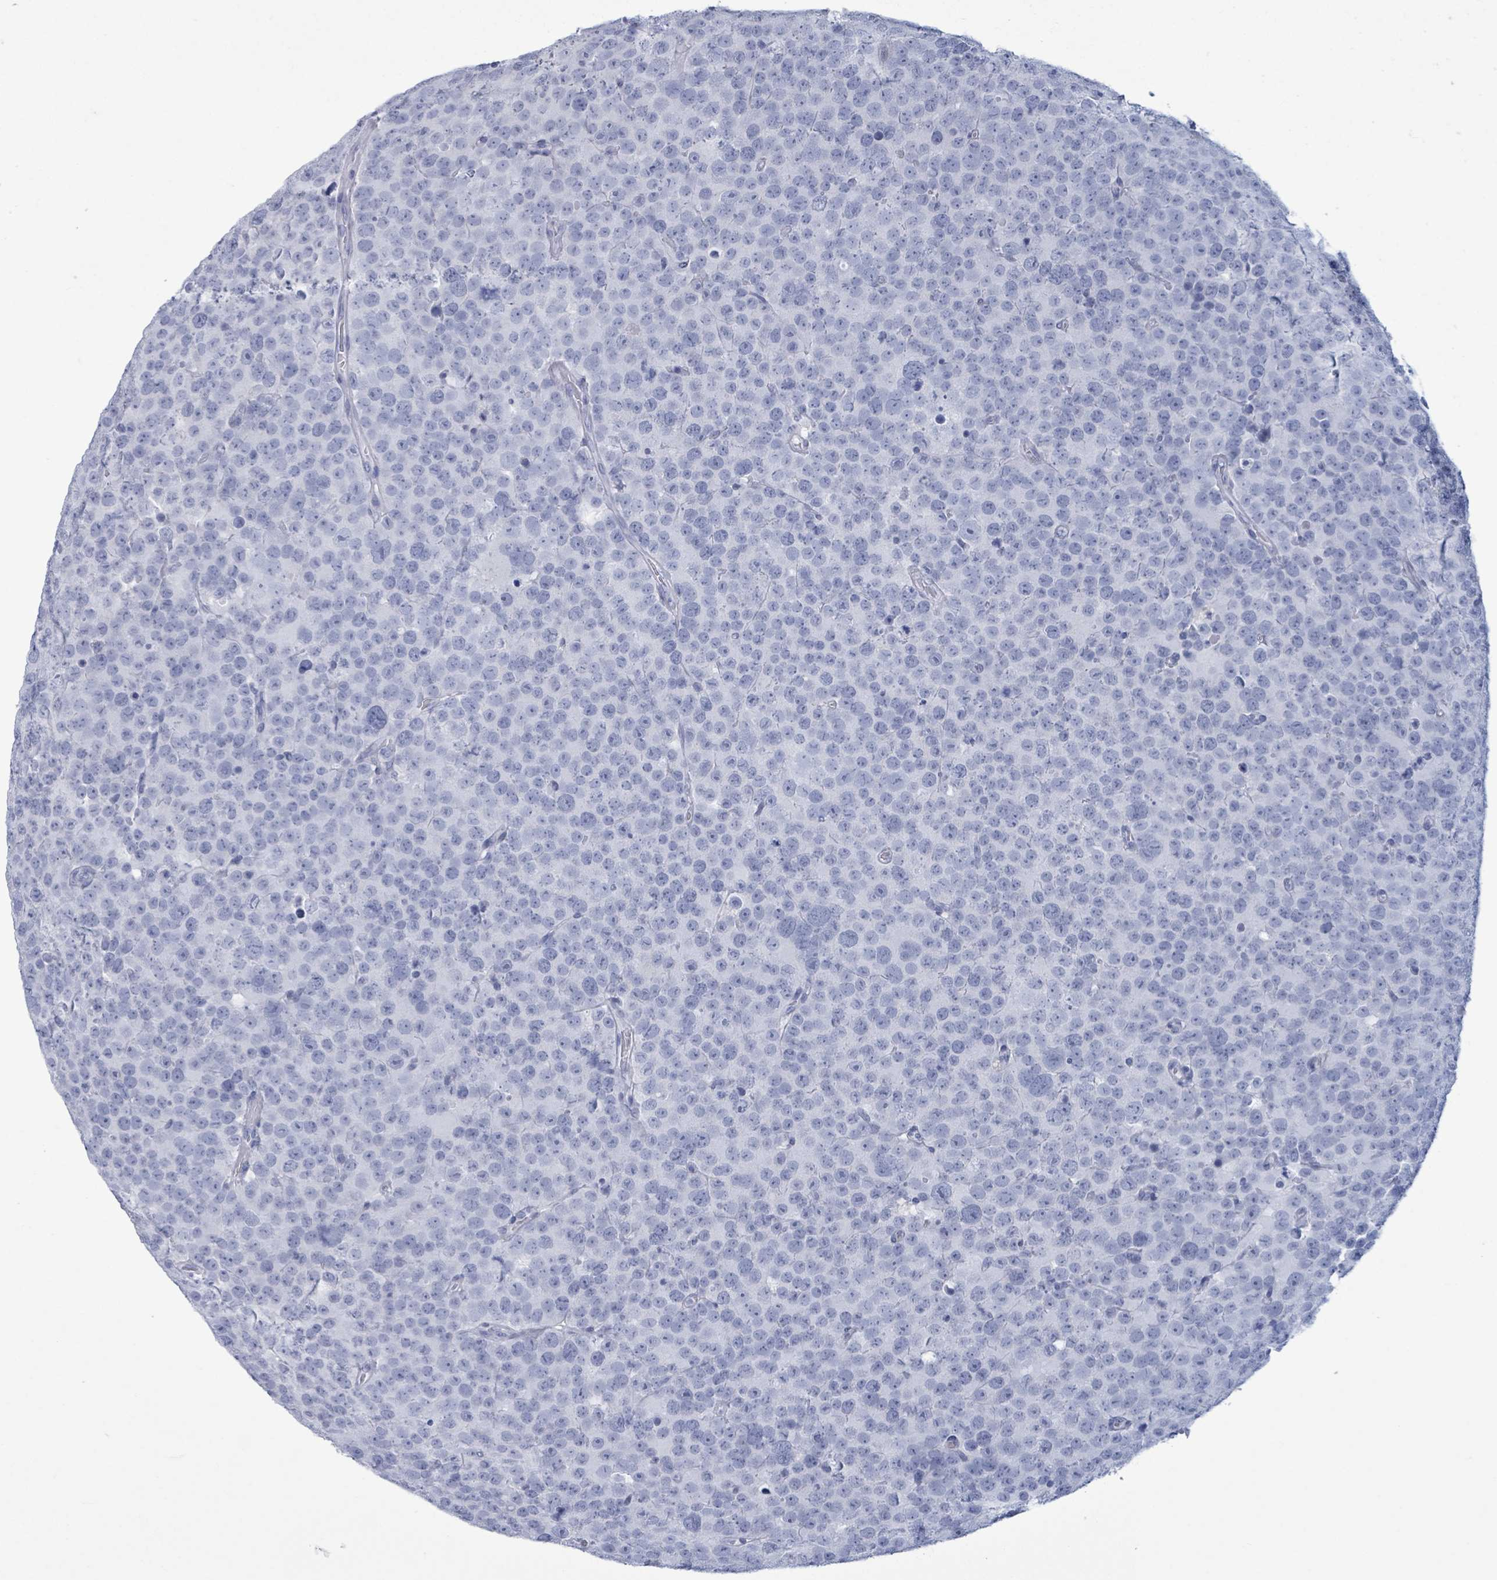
{"staining": {"intensity": "negative", "quantity": "none", "location": "none"}, "tissue": "testis cancer", "cell_type": "Tumor cells", "image_type": "cancer", "snomed": [{"axis": "morphology", "description": "Seminoma, NOS"}, {"axis": "topography", "description": "Testis"}], "caption": "Tumor cells are negative for protein expression in human testis cancer.", "gene": "NKX2-1", "patient": {"sex": "male", "age": 71}}